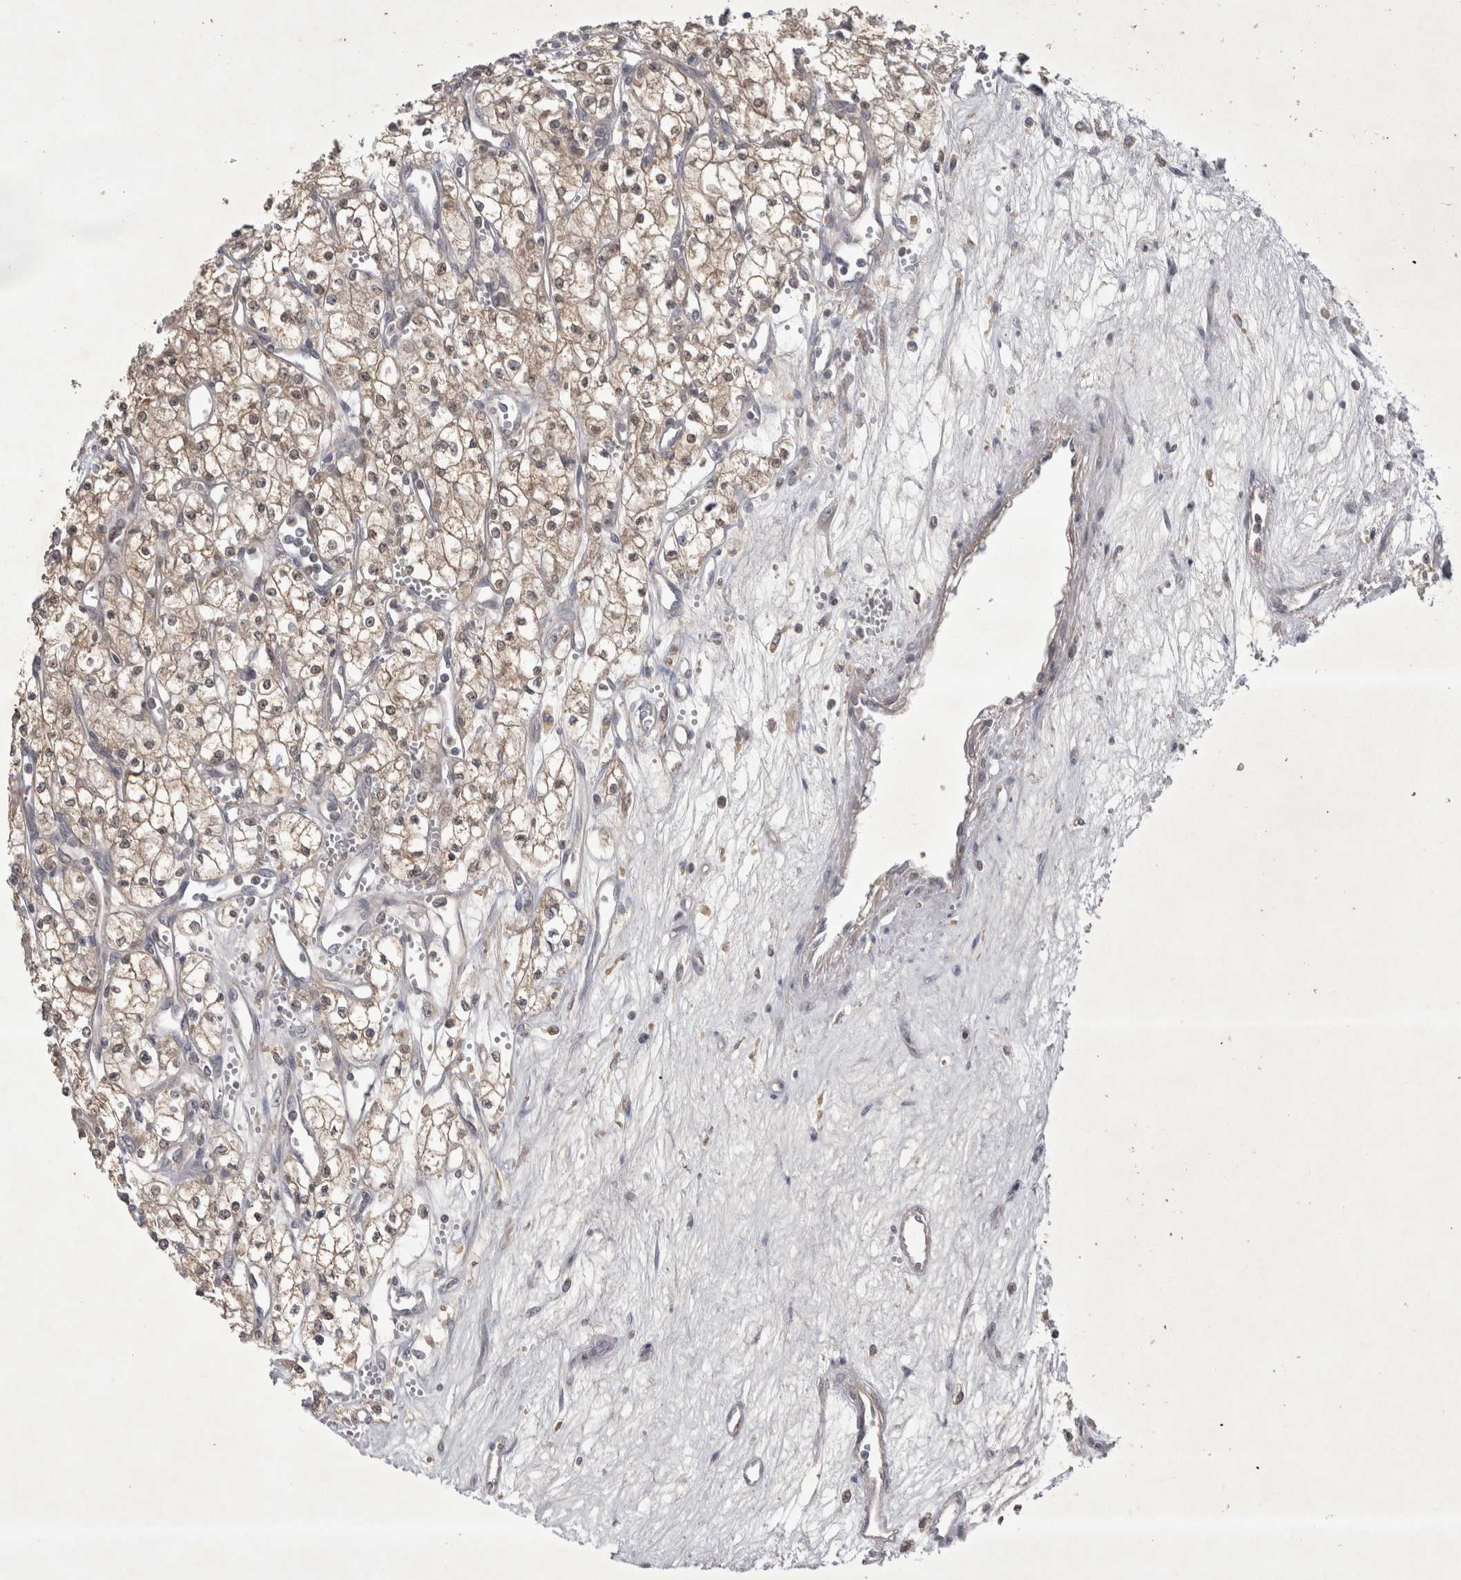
{"staining": {"intensity": "weak", "quantity": ">75%", "location": "cytoplasmic/membranous"}, "tissue": "renal cancer", "cell_type": "Tumor cells", "image_type": "cancer", "snomed": [{"axis": "morphology", "description": "Adenocarcinoma, NOS"}, {"axis": "topography", "description": "Kidney"}], "caption": "This is an image of IHC staining of renal cancer, which shows weak staining in the cytoplasmic/membranous of tumor cells.", "gene": "SRD5A3", "patient": {"sex": "male", "age": 59}}